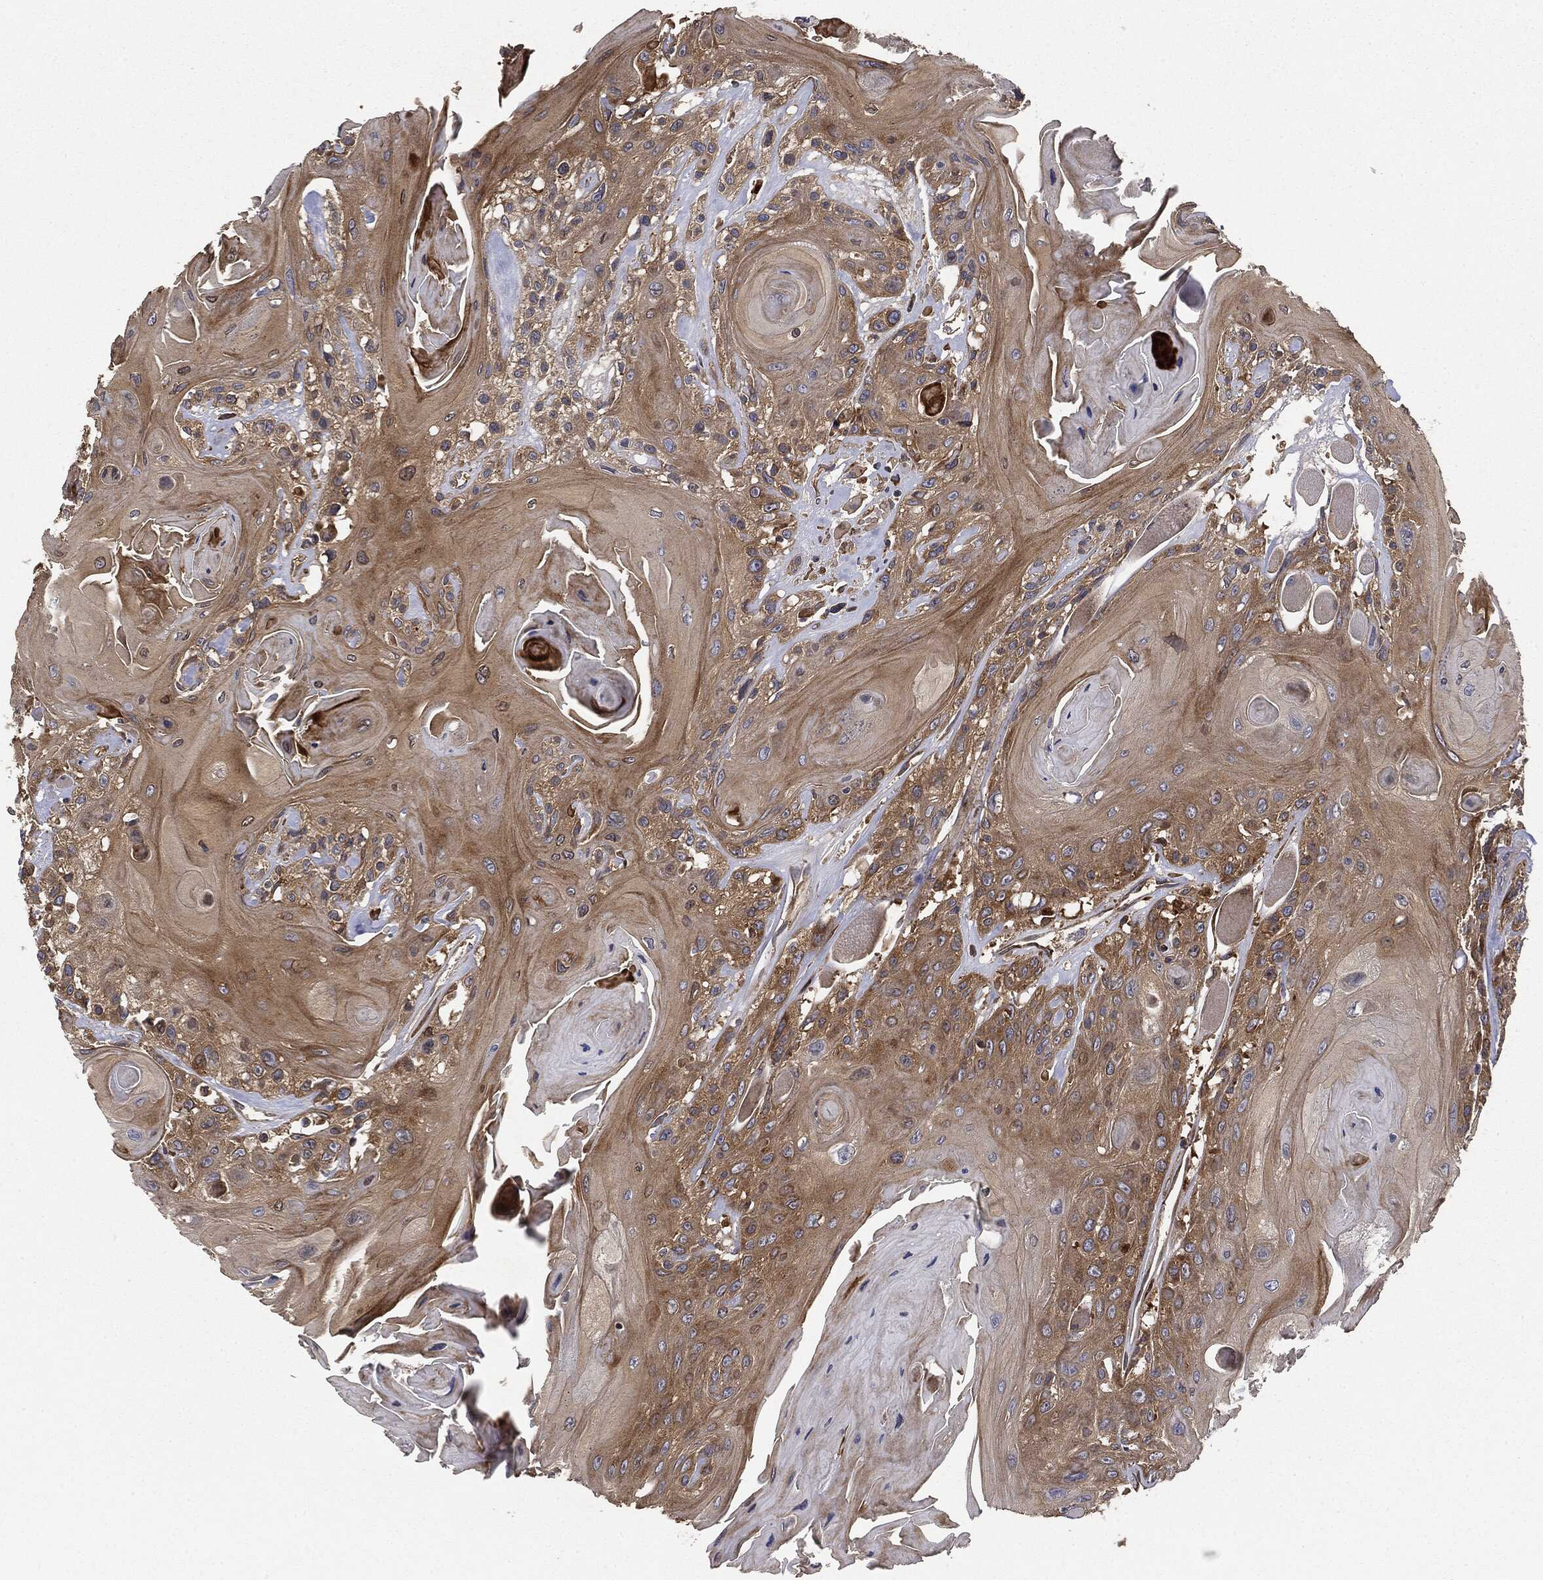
{"staining": {"intensity": "moderate", "quantity": ">75%", "location": "cytoplasmic/membranous"}, "tissue": "head and neck cancer", "cell_type": "Tumor cells", "image_type": "cancer", "snomed": [{"axis": "morphology", "description": "Squamous cell carcinoma, NOS"}, {"axis": "topography", "description": "Head-Neck"}], "caption": "Immunohistochemistry photomicrograph of neoplastic tissue: head and neck cancer (squamous cell carcinoma) stained using immunohistochemistry shows medium levels of moderate protein expression localized specifically in the cytoplasmic/membranous of tumor cells, appearing as a cytoplasmic/membranous brown color.", "gene": "EIF2AK2", "patient": {"sex": "female", "age": 59}}